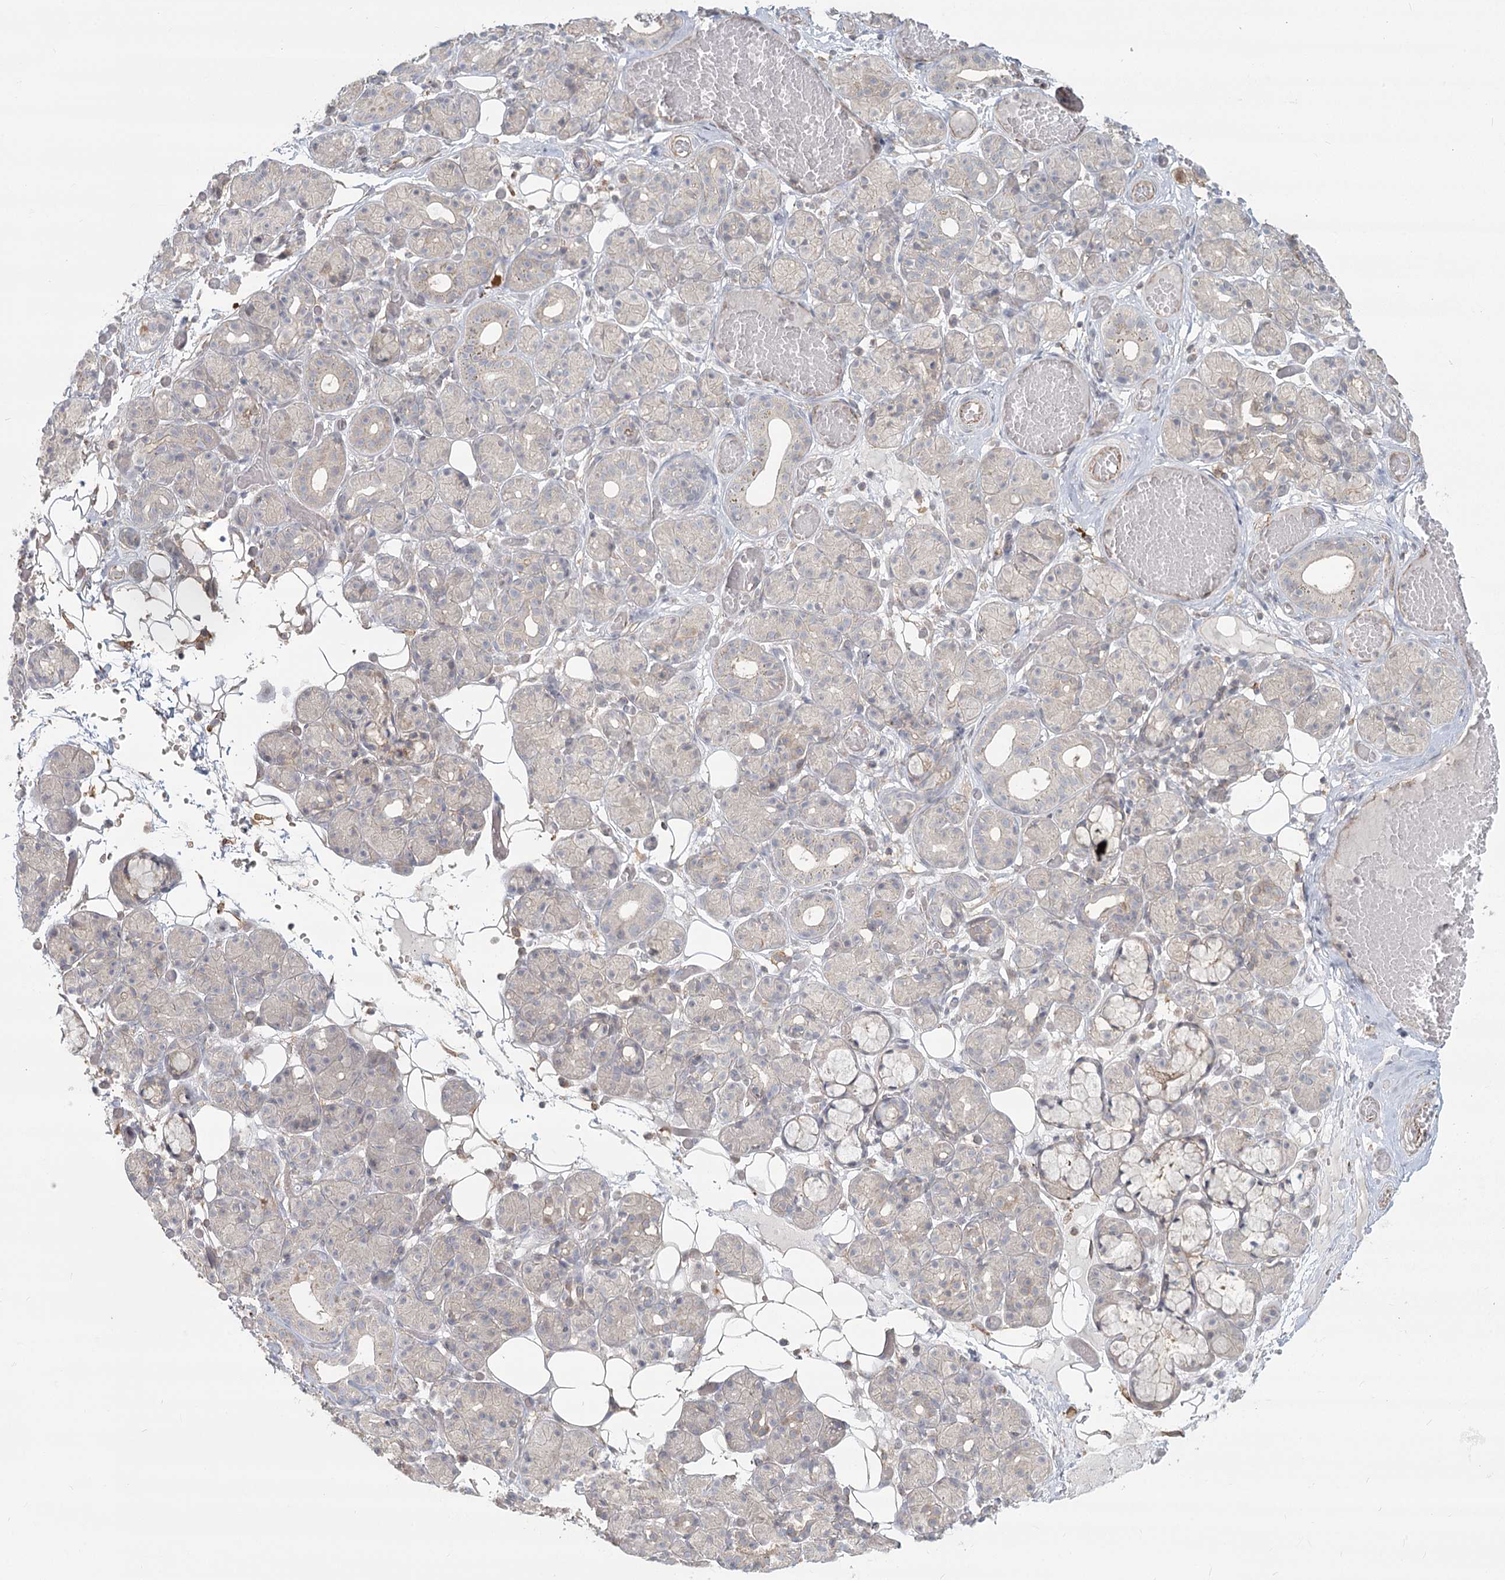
{"staining": {"intensity": "negative", "quantity": "none", "location": "none"}, "tissue": "salivary gland", "cell_type": "Glandular cells", "image_type": "normal", "snomed": [{"axis": "morphology", "description": "Normal tissue, NOS"}, {"axis": "topography", "description": "Salivary gland"}], "caption": "A high-resolution micrograph shows IHC staining of benign salivary gland, which shows no significant staining in glandular cells. The staining is performed using DAB brown chromogen with nuclei counter-stained in using hematoxylin.", "gene": "AP2M1", "patient": {"sex": "male", "age": 63}}